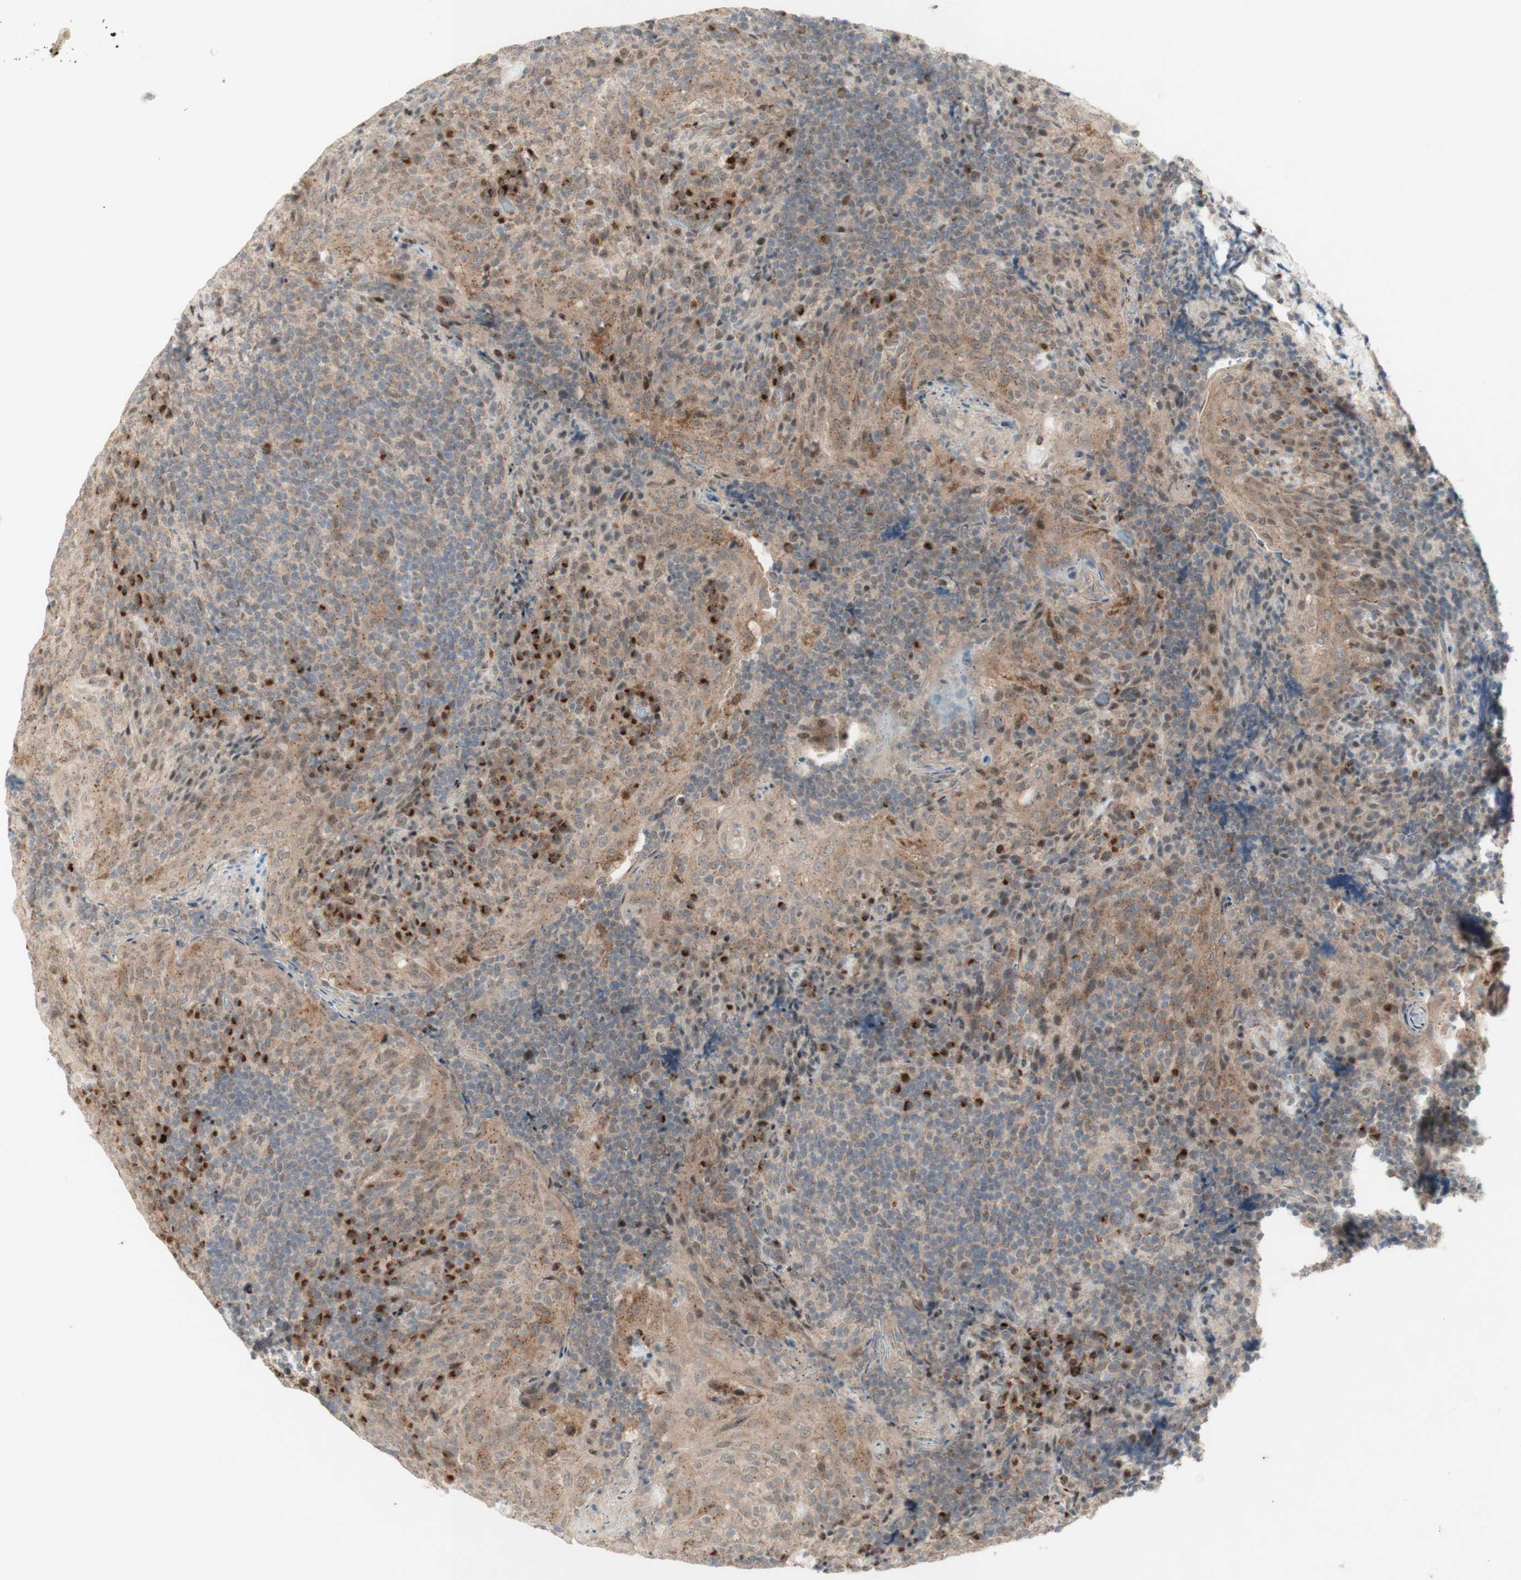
{"staining": {"intensity": "weak", "quantity": "<25%", "location": "cytoplasmic/membranous"}, "tissue": "tonsil", "cell_type": "Germinal center cells", "image_type": "normal", "snomed": [{"axis": "morphology", "description": "Normal tissue, NOS"}, {"axis": "topography", "description": "Tonsil"}], "caption": "Immunohistochemistry (IHC) histopathology image of normal tonsil: human tonsil stained with DAB reveals no significant protein expression in germinal center cells.", "gene": "CYLD", "patient": {"sex": "male", "age": 17}}